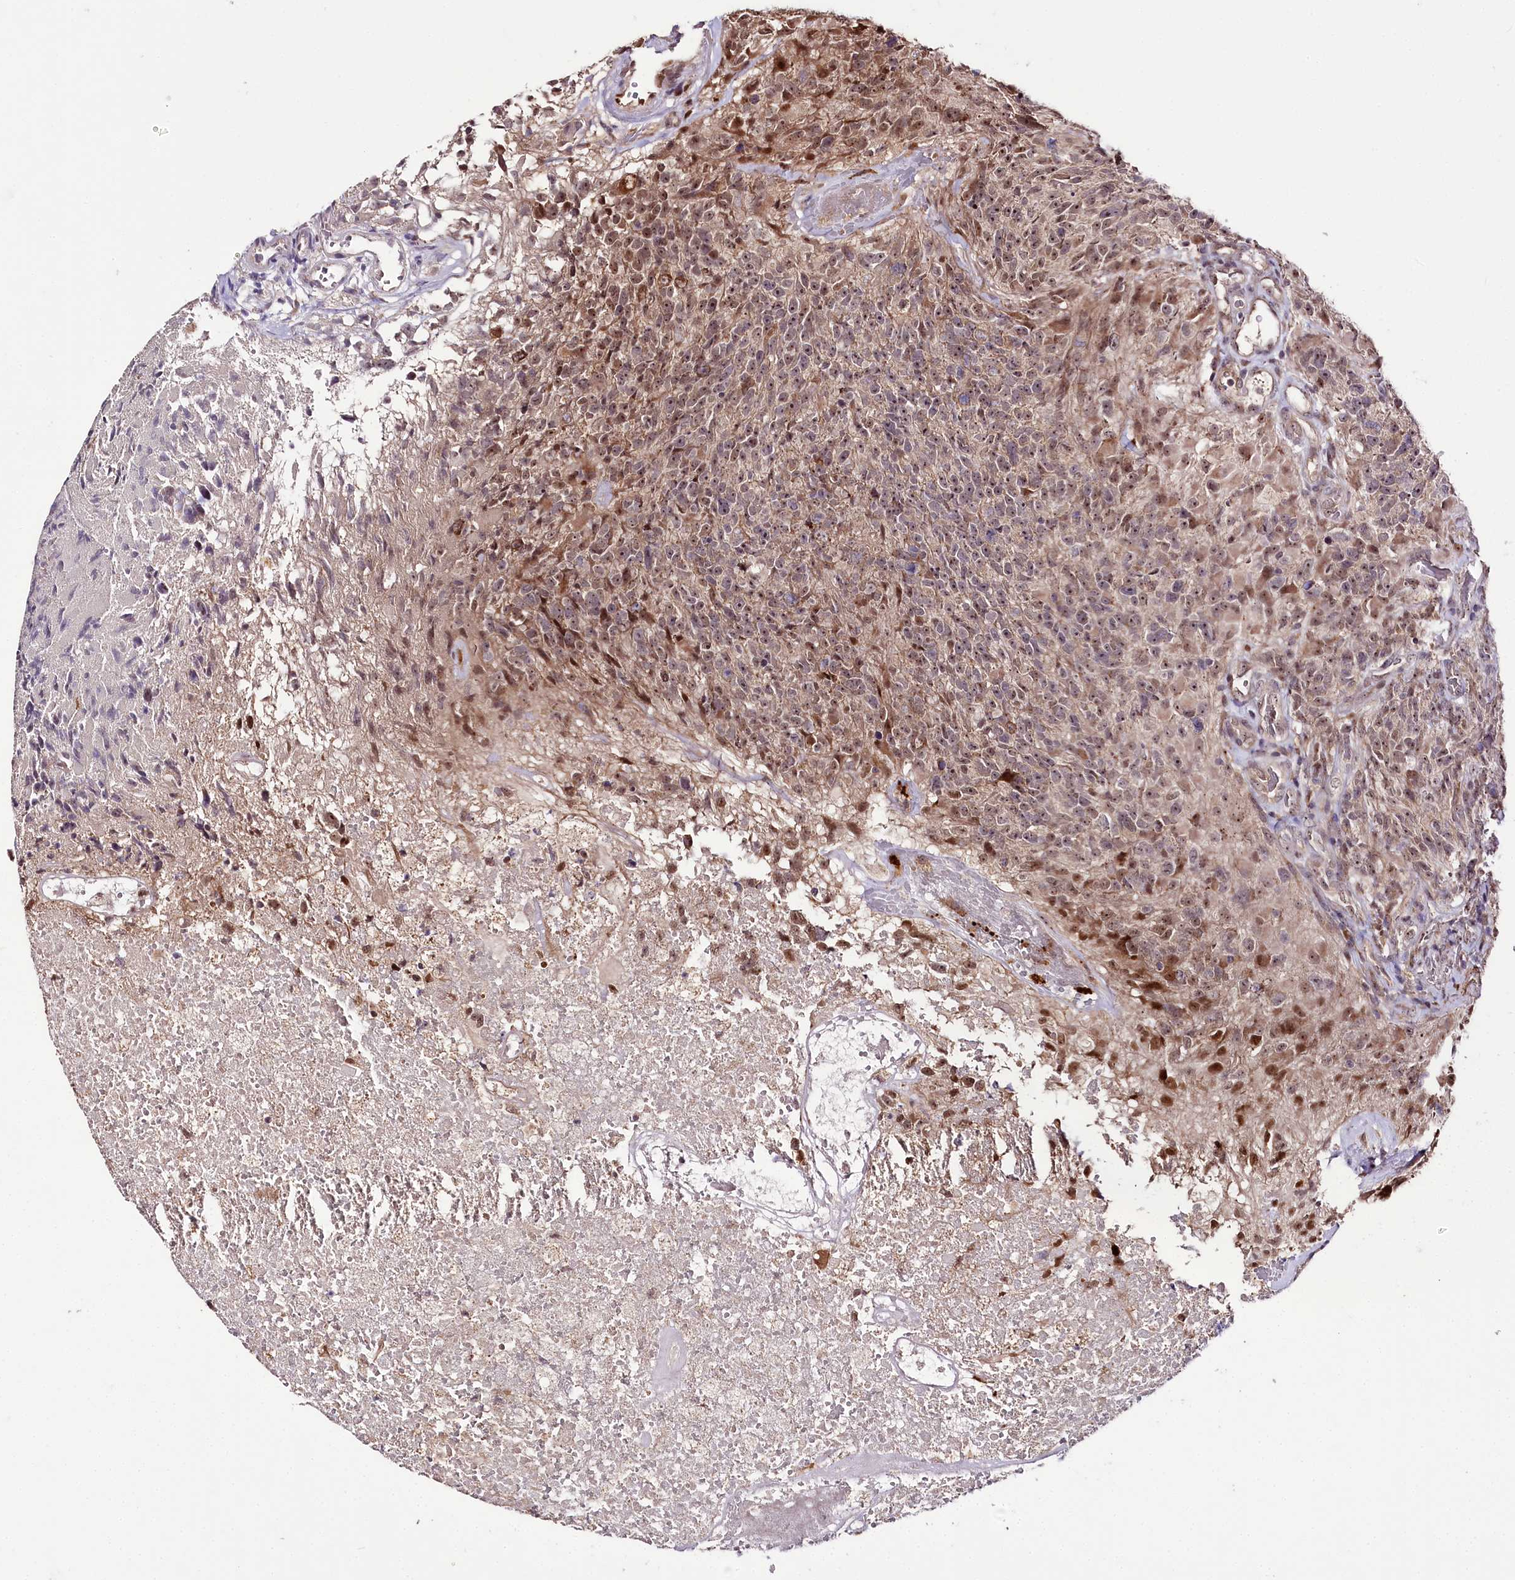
{"staining": {"intensity": "moderate", "quantity": "25%-75%", "location": "cytoplasmic/membranous,nuclear"}, "tissue": "glioma", "cell_type": "Tumor cells", "image_type": "cancer", "snomed": [{"axis": "morphology", "description": "Glioma, malignant, High grade"}, {"axis": "topography", "description": "Brain"}], "caption": "Tumor cells show moderate cytoplasmic/membranous and nuclear expression in approximately 25%-75% of cells in malignant glioma (high-grade).", "gene": "DMP1", "patient": {"sex": "male", "age": 76}}